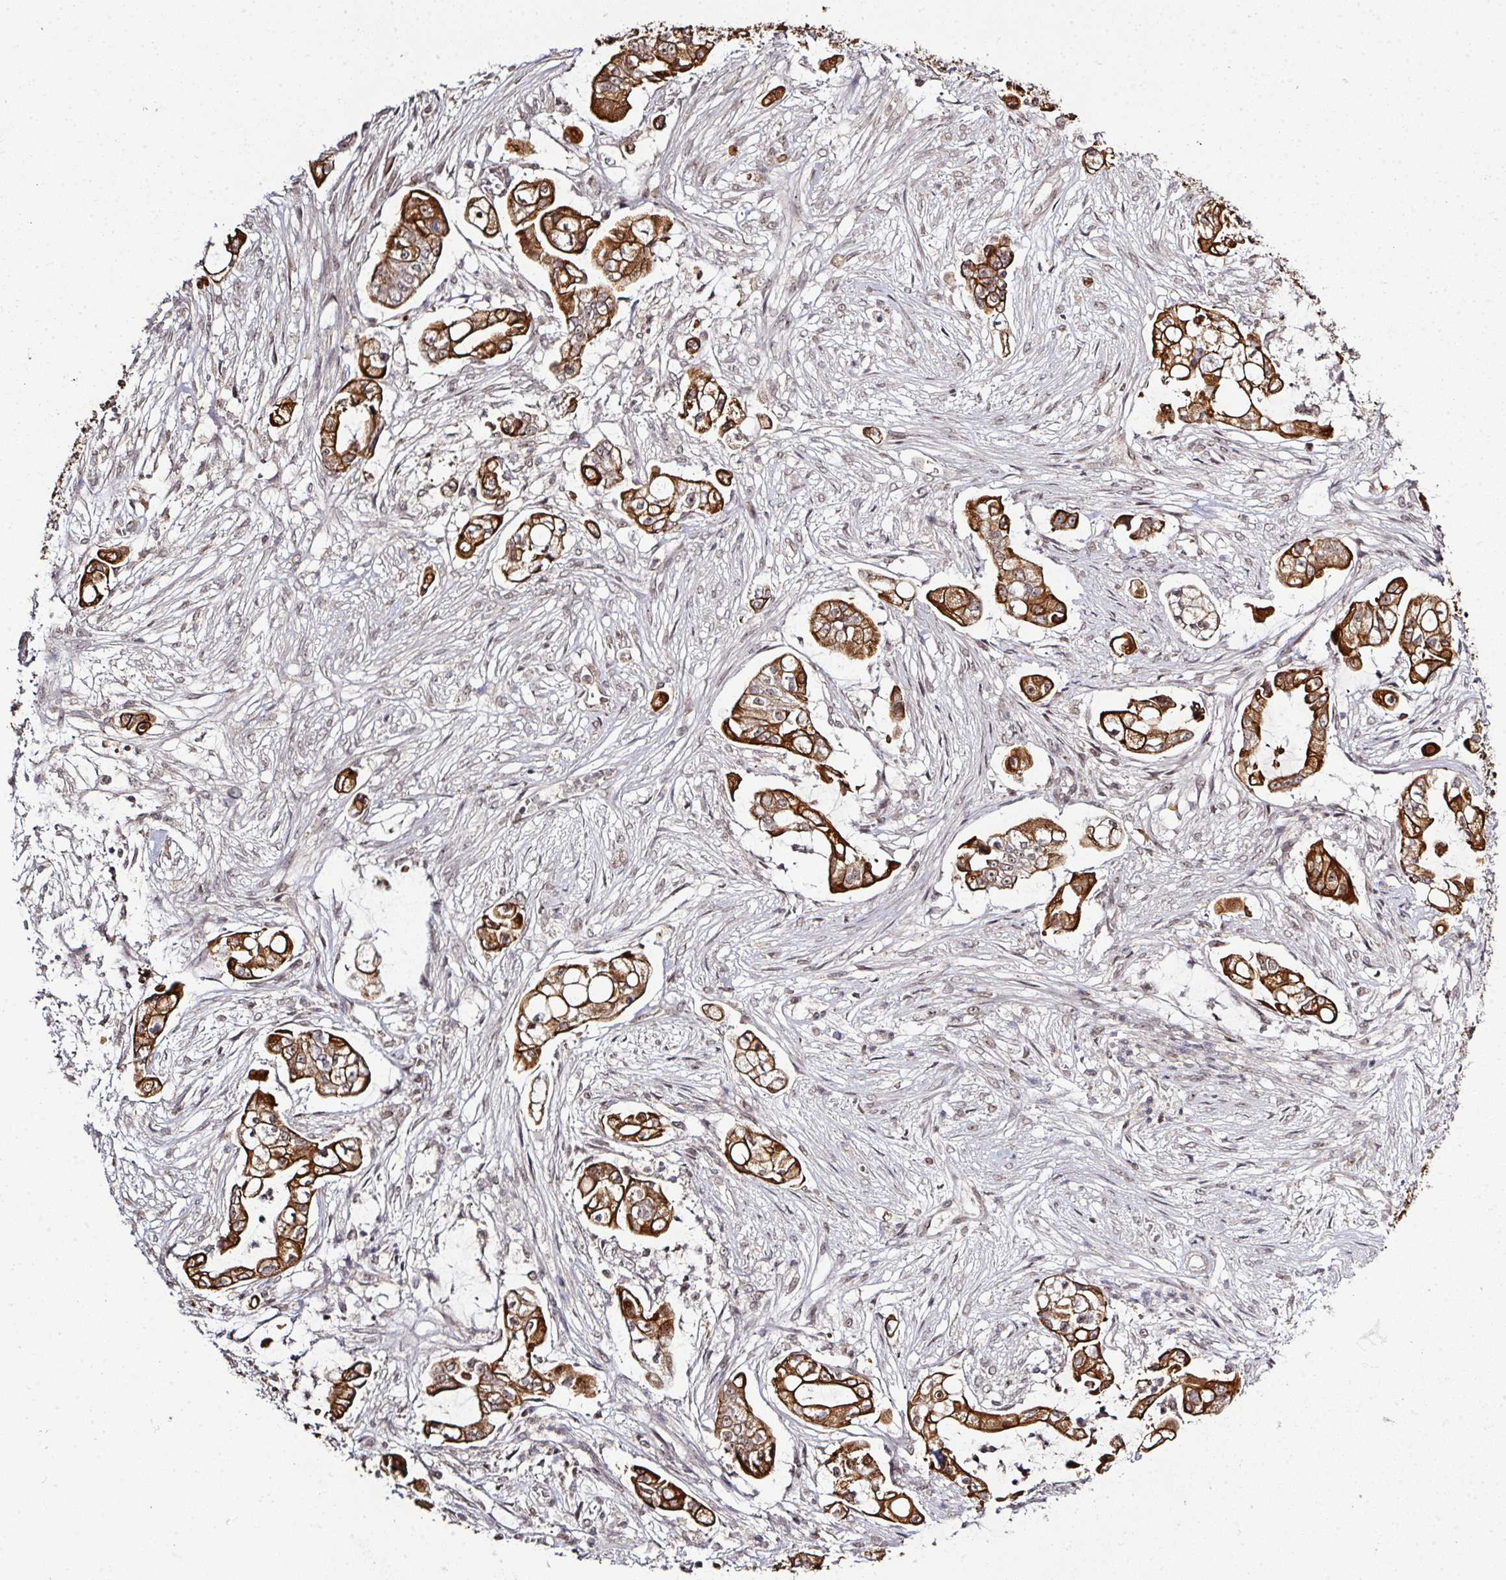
{"staining": {"intensity": "strong", "quantity": ">75%", "location": "cytoplasmic/membranous"}, "tissue": "pancreatic cancer", "cell_type": "Tumor cells", "image_type": "cancer", "snomed": [{"axis": "morphology", "description": "Adenocarcinoma, NOS"}, {"axis": "topography", "description": "Pancreas"}], "caption": "Human adenocarcinoma (pancreatic) stained for a protein (brown) reveals strong cytoplasmic/membranous positive staining in approximately >75% of tumor cells.", "gene": "GTF2H3", "patient": {"sex": "female", "age": 69}}